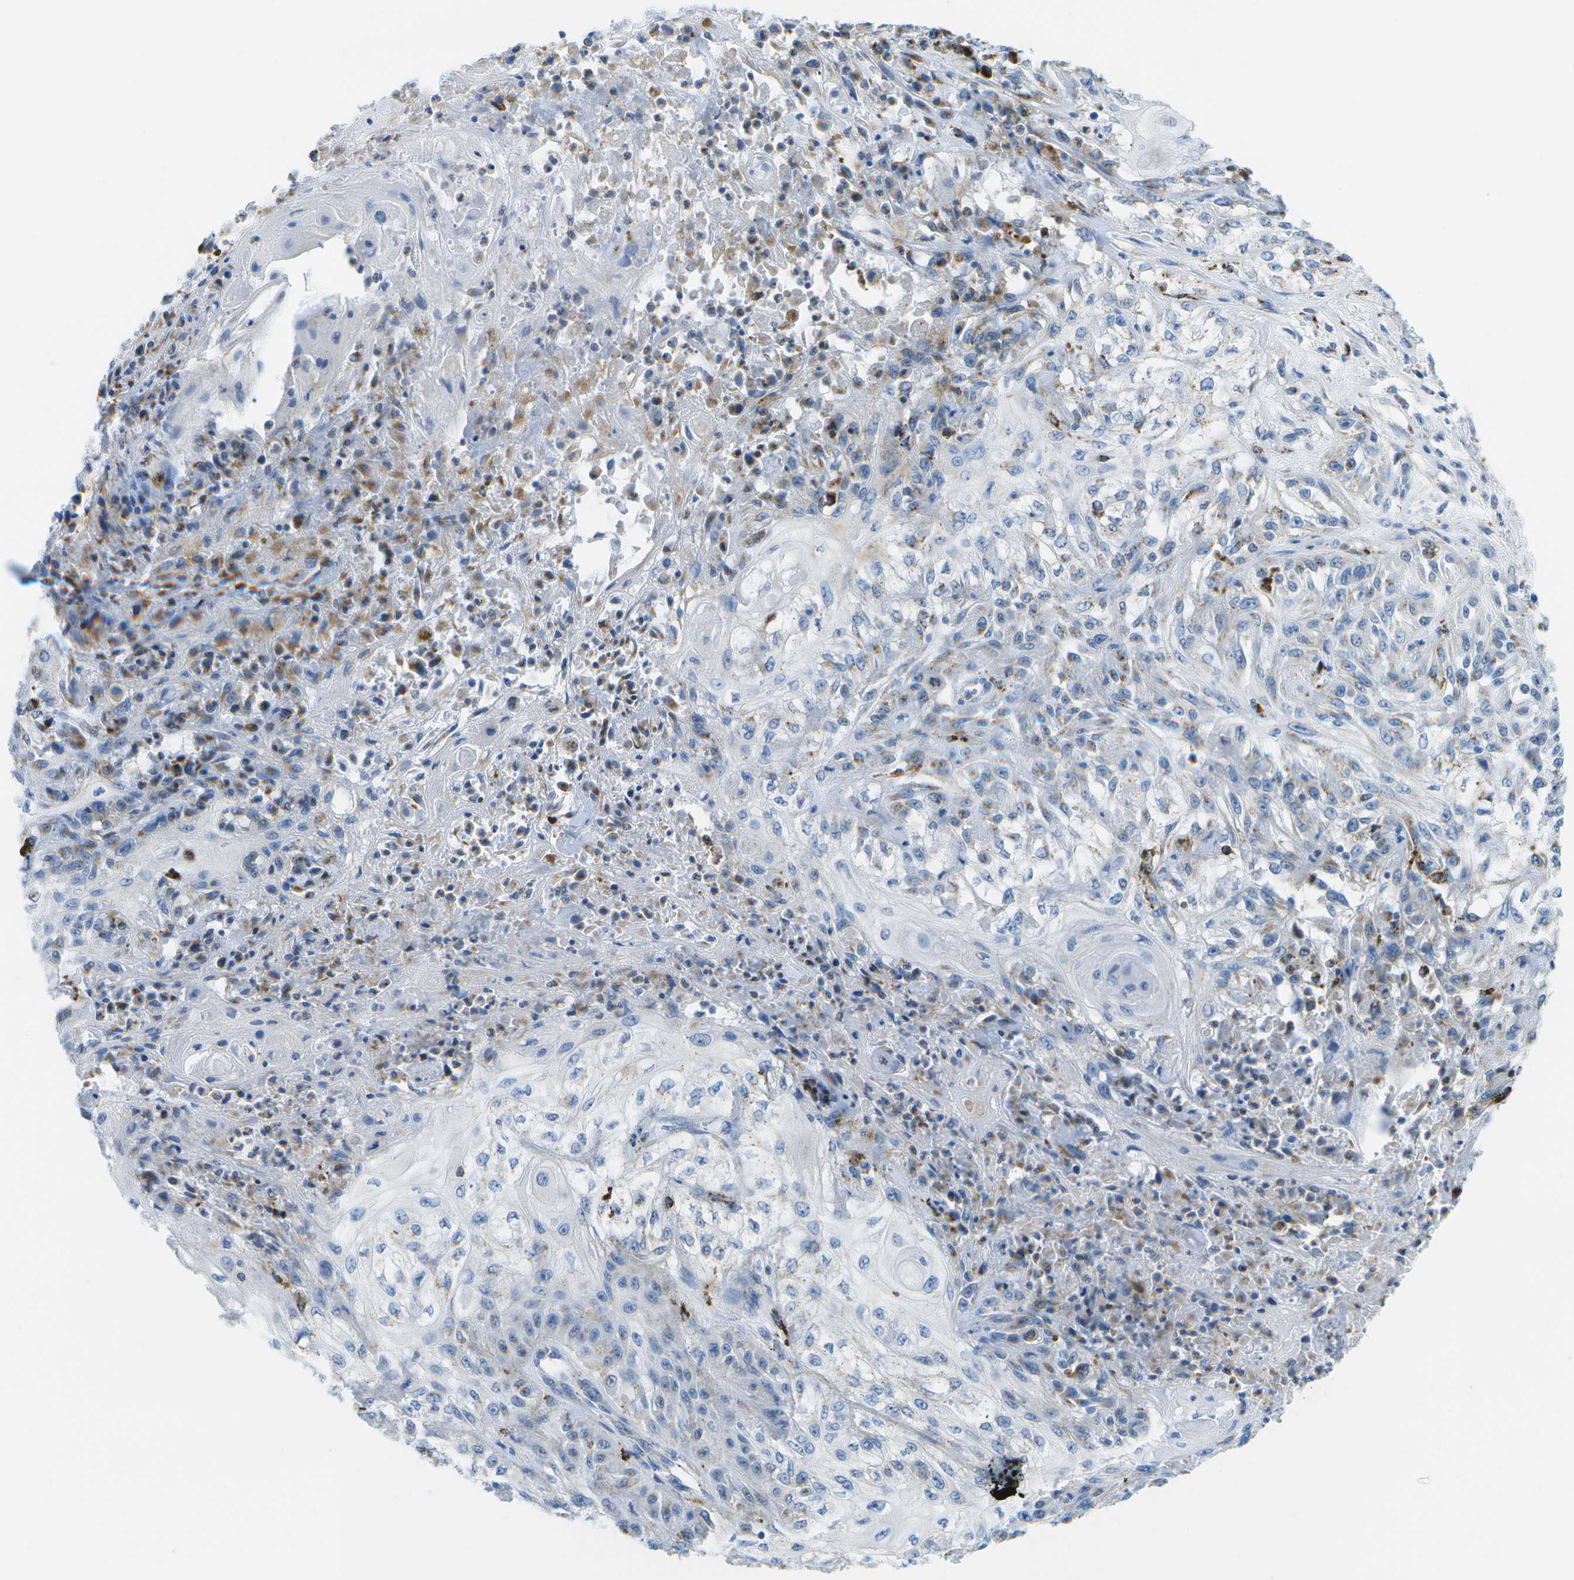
{"staining": {"intensity": "weak", "quantity": "<25%", "location": "cytoplasmic/membranous"}, "tissue": "skin cancer", "cell_type": "Tumor cells", "image_type": "cancer", "snomed": [{"axis": "morphology", "description": "Squamous cell carcinoma, NOS"}, {"axis": "morphology", "description": "Squamous cell carcinoma, metastatic, NOS"}, {"axis": "topography", "description": "Skin"}, {"axis": "topography", "description": "Lymph node"}], "caption": "DAB immunohistochemical staining of human squamous cell carcinoma (skin) reveals no significant expression in tumor cells.", "gene": "PRCP", "patient": {"sex": "male", "age": 75}}